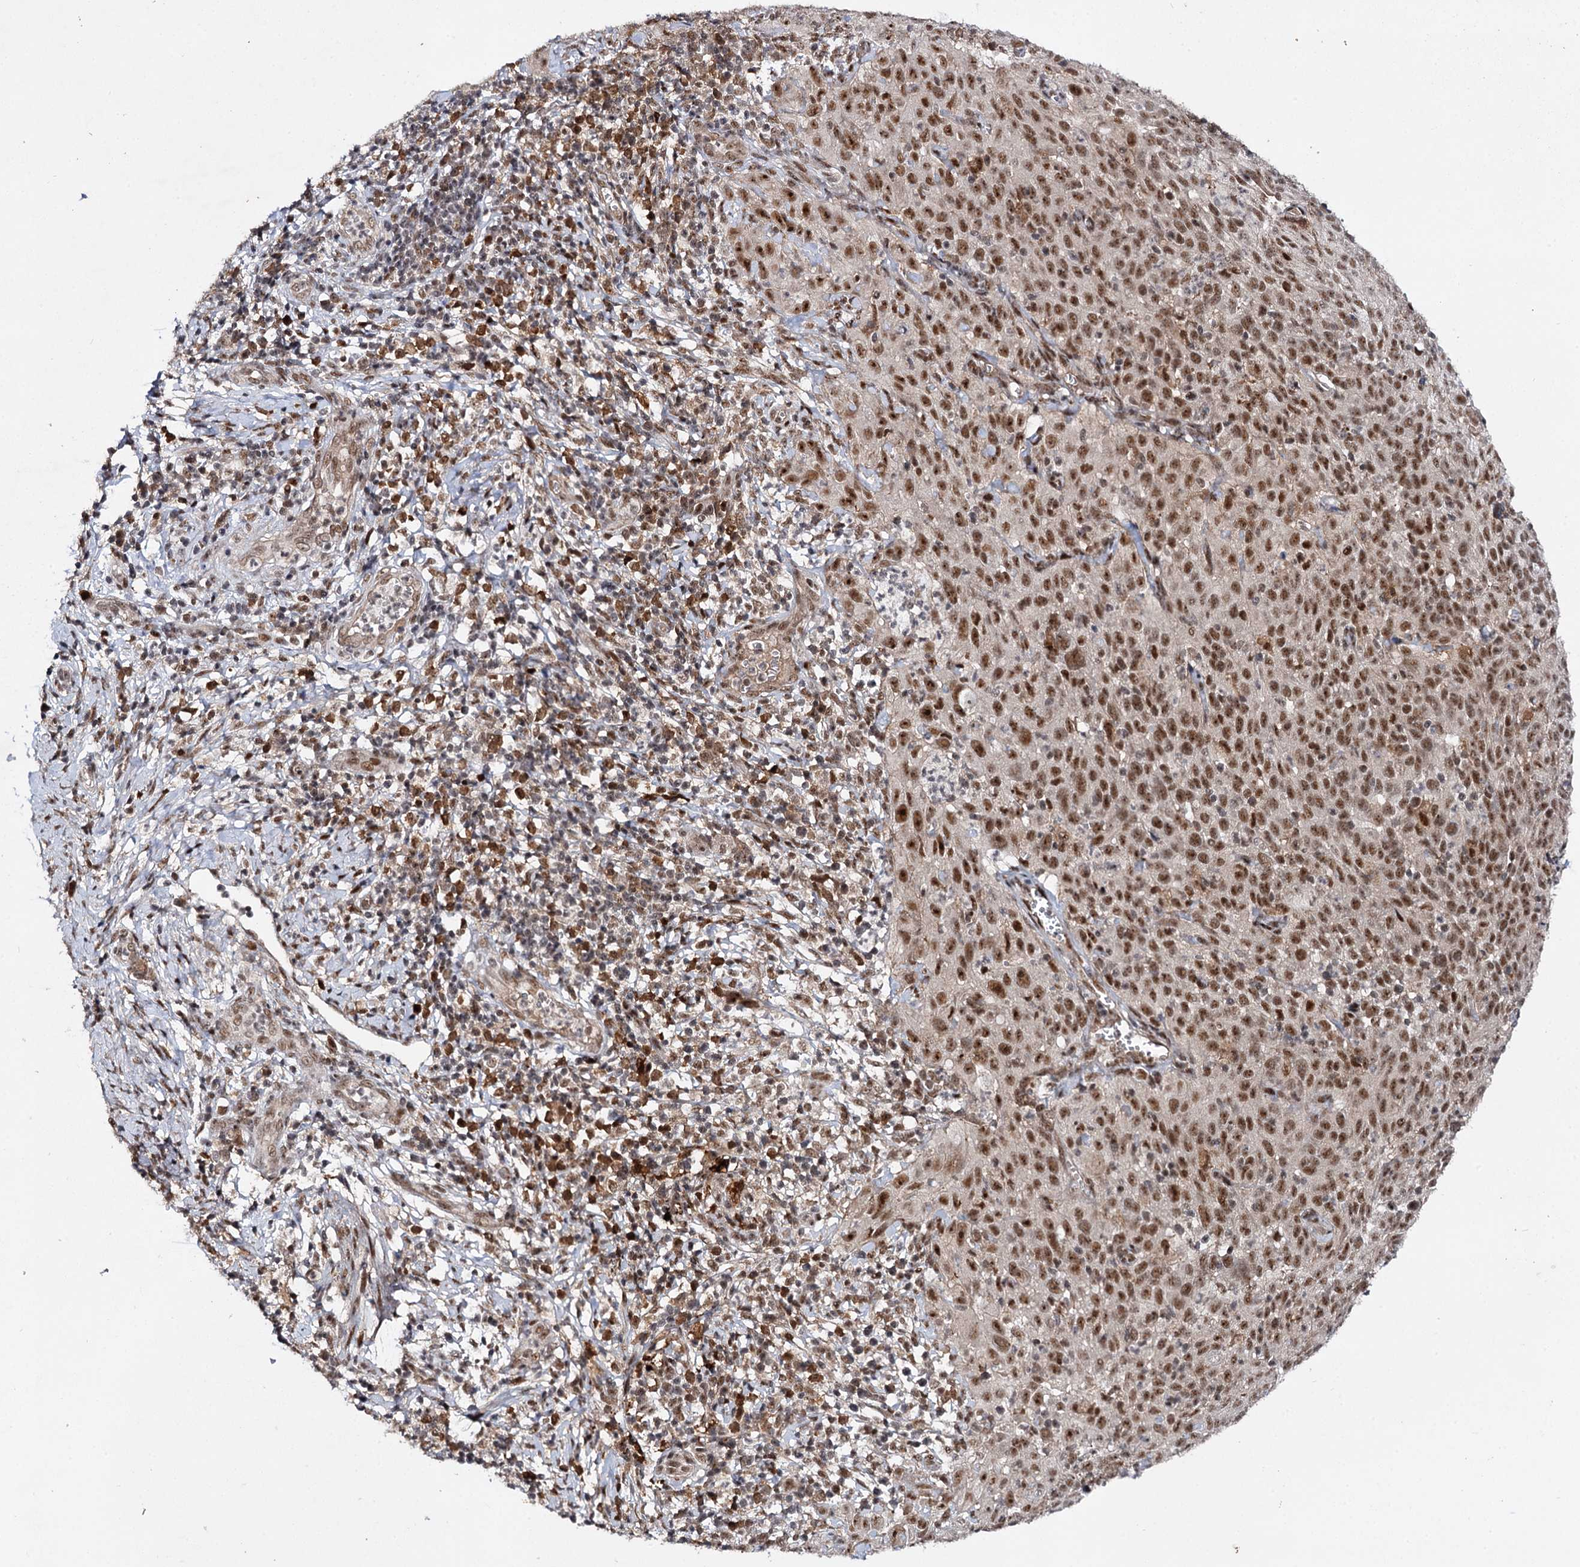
{"staining": {"intensity": "moderate", "quantity": ">75%", "location": "nuclear"}, "tissue": "cervical cancer", "cell_type": "Tumor cells", "image_type": "cancer", "snomed": [{"axis": "morphology", "description": "Squamous cell carcinoma, NOS"}, {"axis": "topography", "description": "Cervix"}], "caption": "Protein expression analysis of cervical squamous cell carcinoma exhibits moderate nuclear staining in about >75% of tumor cells.", "gene": "BUD13", "patient": {"sex": "female", "age": 31}}